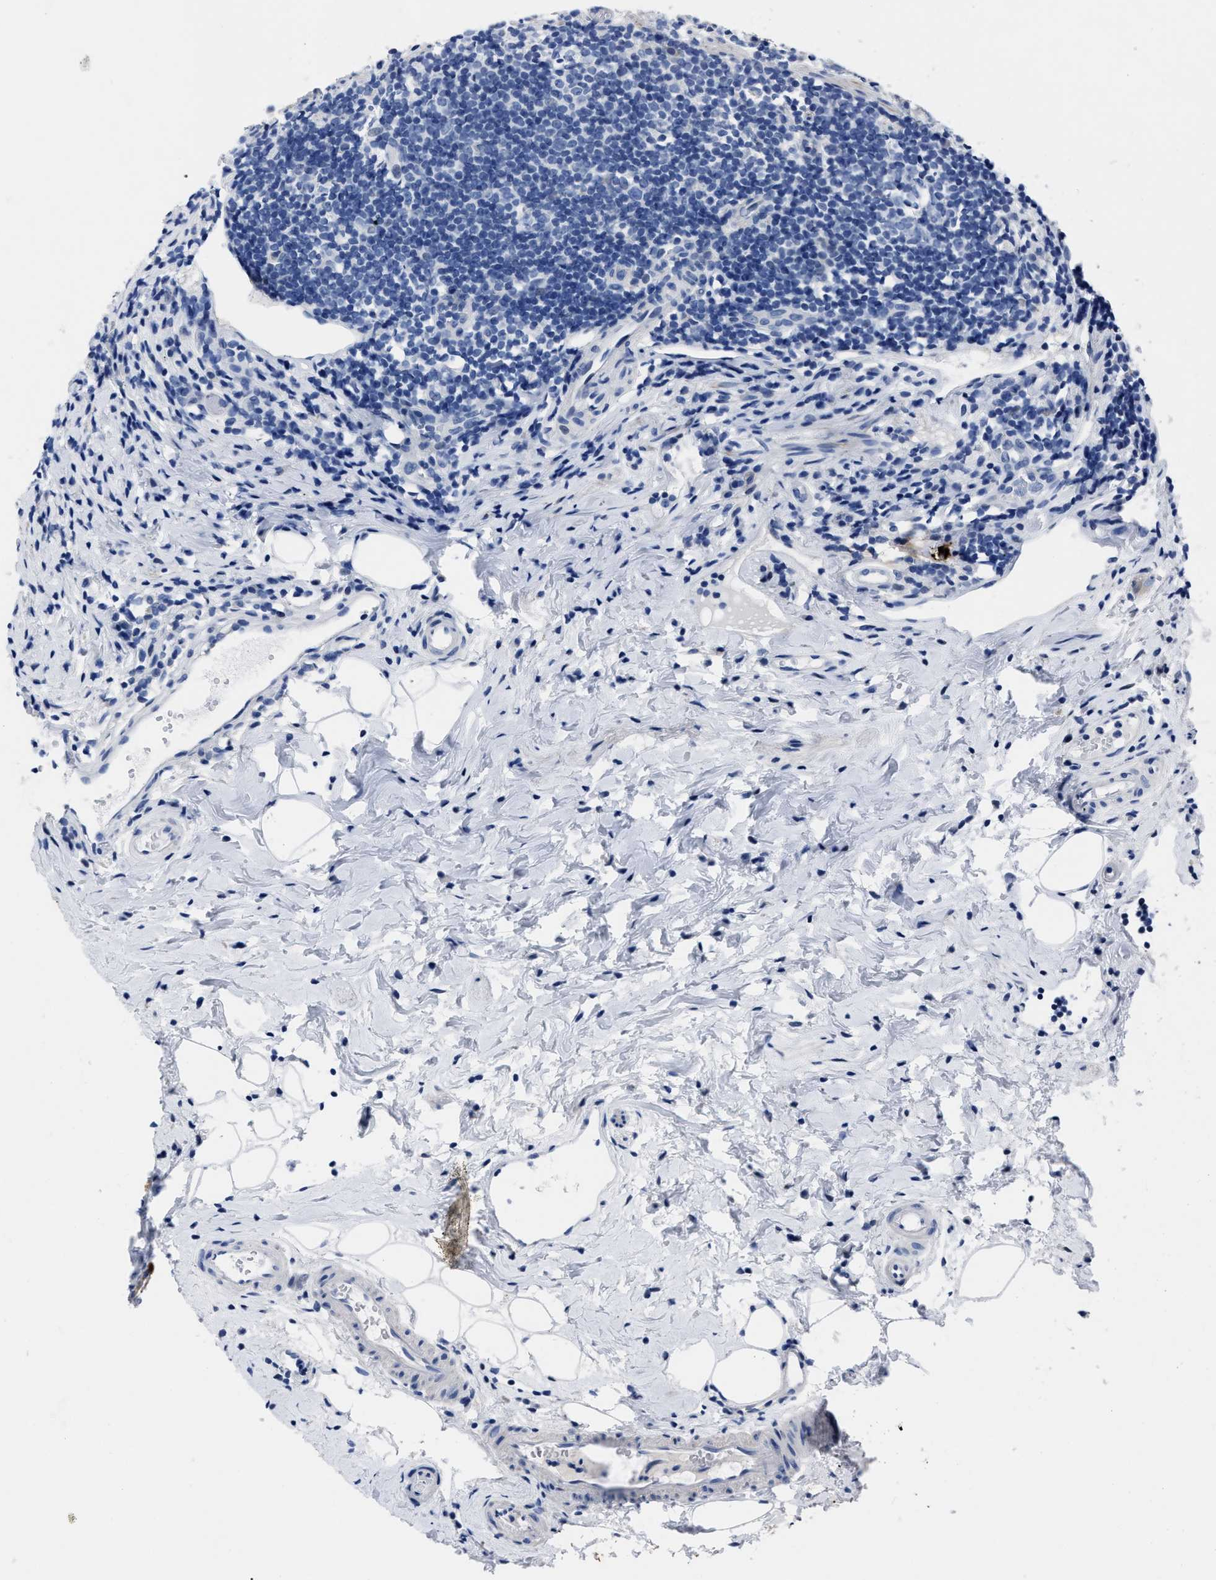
{"staining": {"intensity": "negative", "quantity": "none", "location": "none"}, "tissue": "appendix", "cell_type": "Glandular cells", "image_type": "normal", "snomed": [{"axis": "morphology", "description": "Normal tissue, NOS"}, {"axis": "topography", "description": "Appendix"}], "caption": "DAB immunohistochemical staining of benign human appendix exhibits no significant positivity in glandular cells.", "gene": "MOV10L1", "patient": {"sex": "female", "age": 20}}